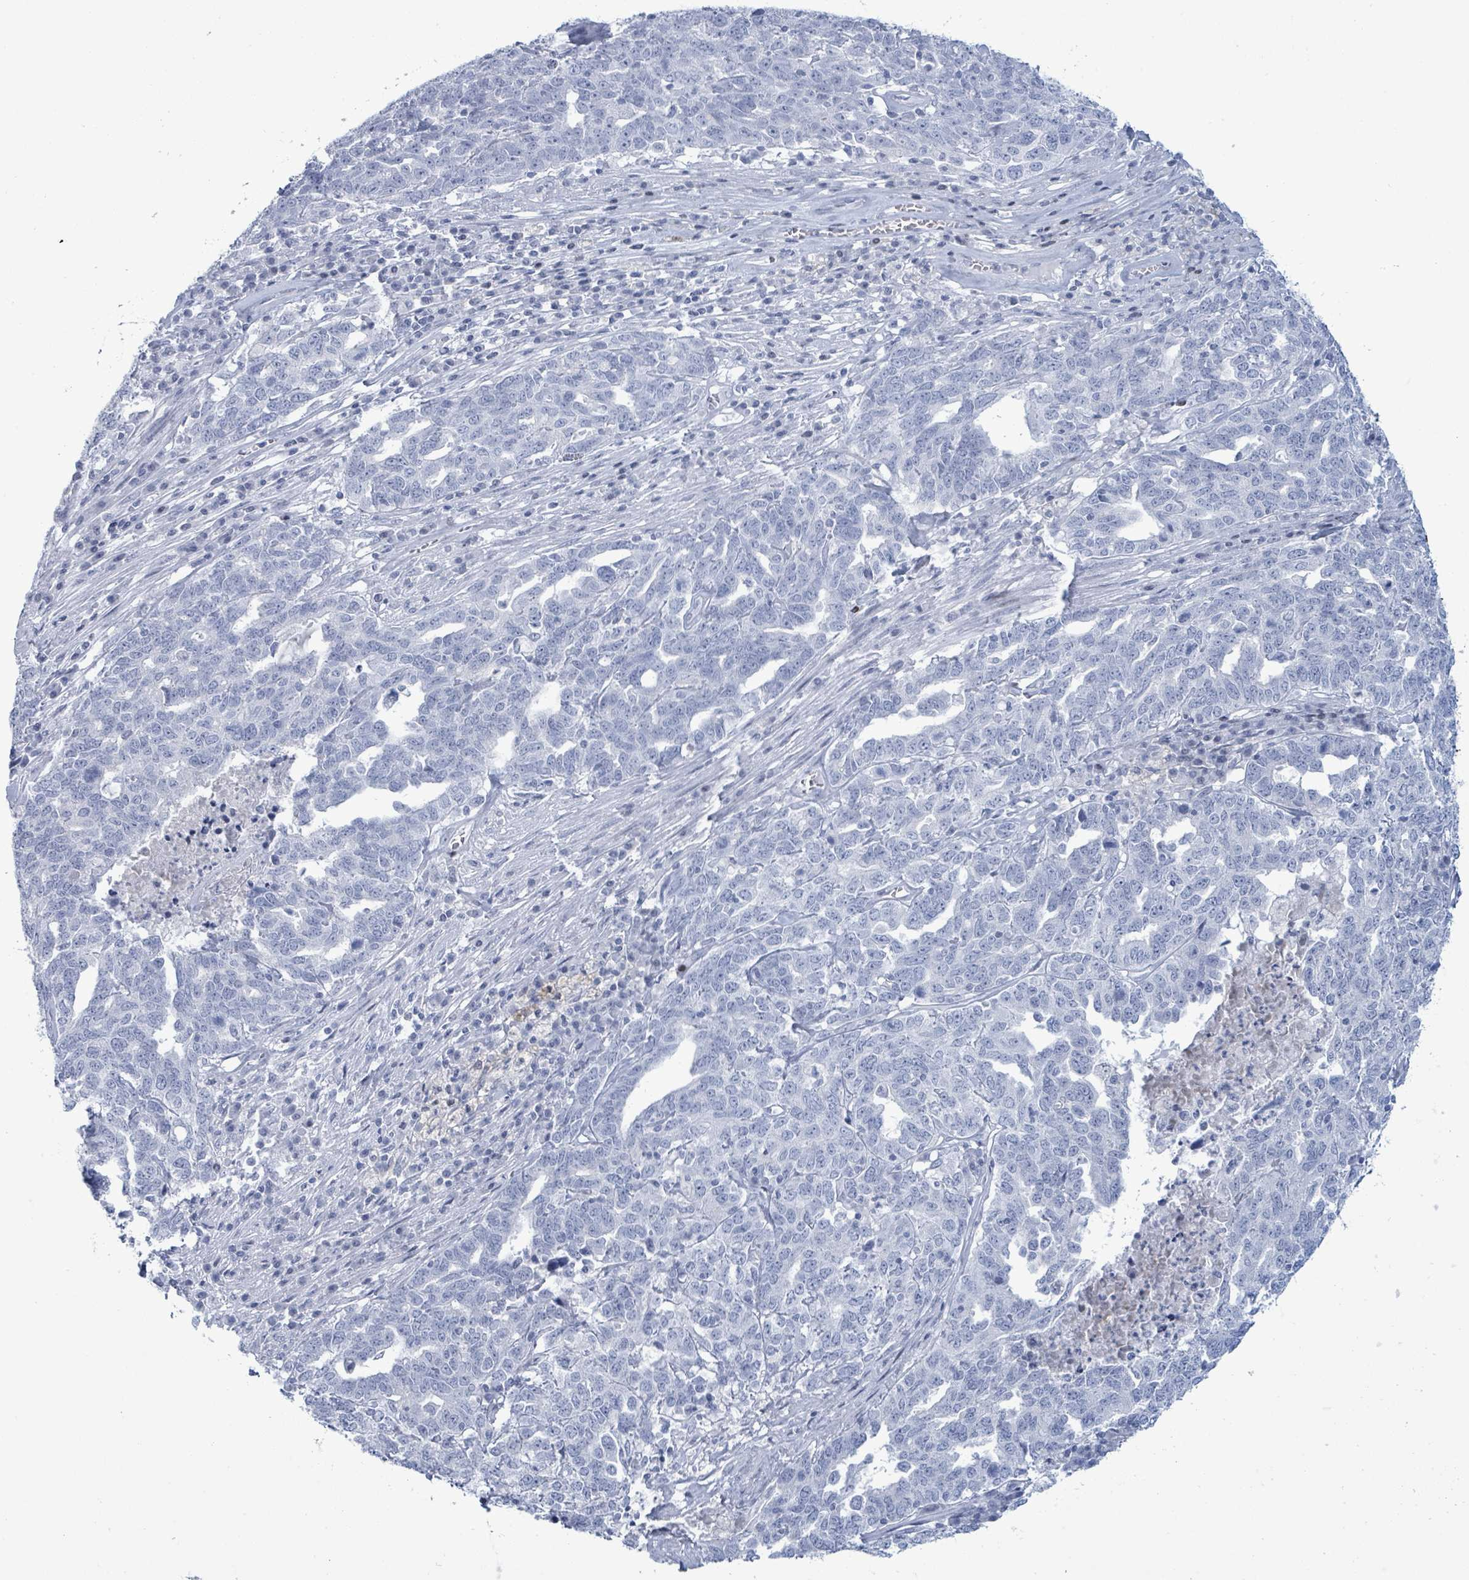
{"staining": {"intensity": "negative", "quantity": "none", "location": "none"}, "tissue": "ovarian cancer", "cell_type": "Tumor cells", "image_type": "cancer", "snomed": [{"axis": "morphology", "description": "Carcinoma, endometroid"}, {"axis": "topography", "description": "Ovary"}], "caption": "This photomicrograph is of endometroid carcinoma (ovarian) stained with immunohistochemistry (IHC) to label a protein in brown with the nuclei are counter-stained blue. There is no staining in tumor cells. (DAB immunohistochemistry (IHC), high magnification).", "gene": "MALL", "patient": {"sex": "female", "age": 62}}